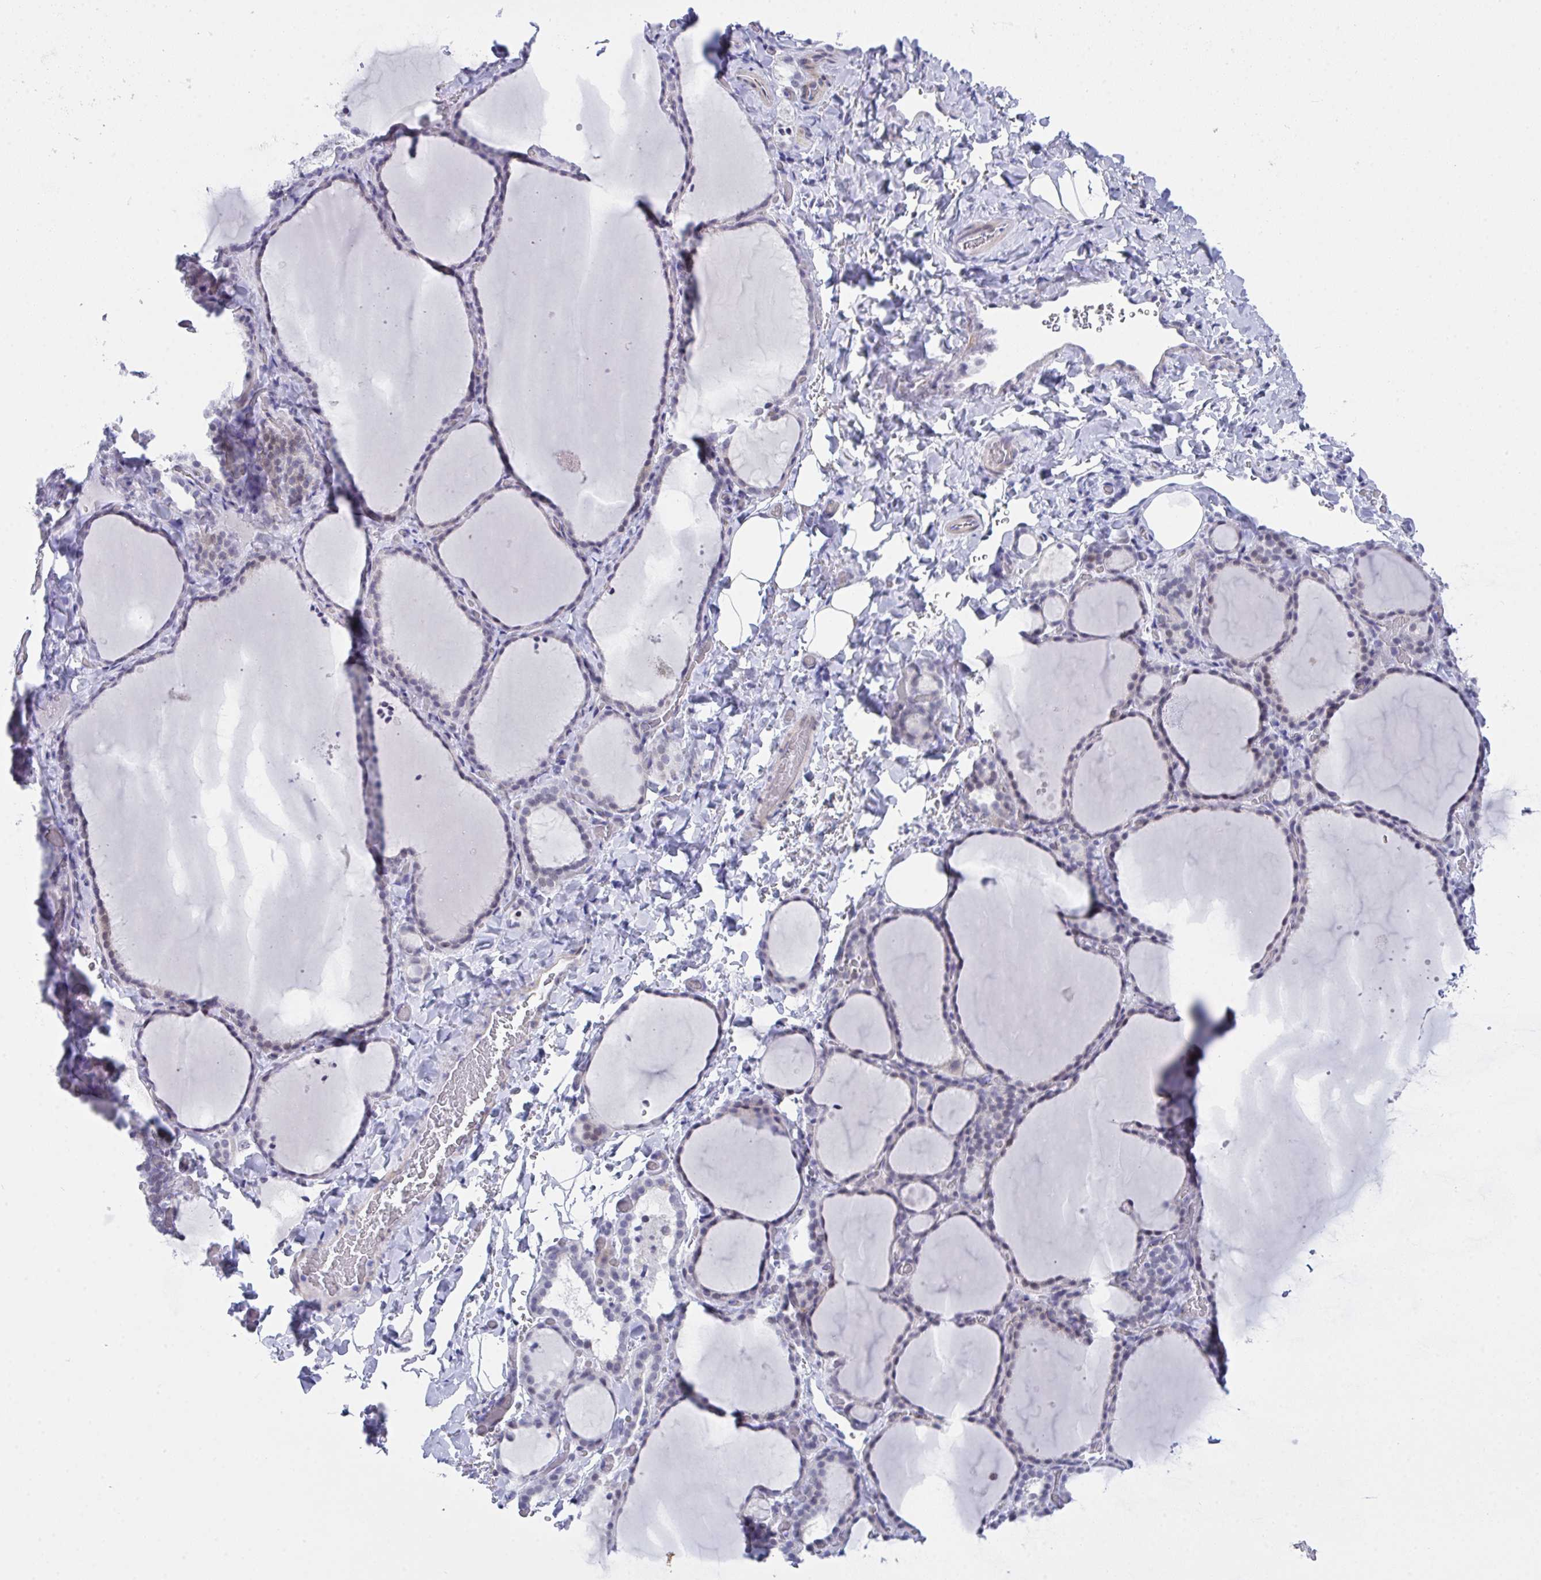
{"staining": {"intensity": "negative", "quantity": "none", "location": "none"}, "tissue": "thyroid gland", "cell_type": "Glandular cells", "image_type": "normal", "snomed": [{"axis": "morphology", "description": "Normal tissue, NOS"}, {"axis": "topography", "description": "Thyroid gland"}], "caption": "Glandular cells show no significant staining in unremarkable thyroid gland.", "gene": "FBXL22", "patient": {"sex": "female", "age": 22}}